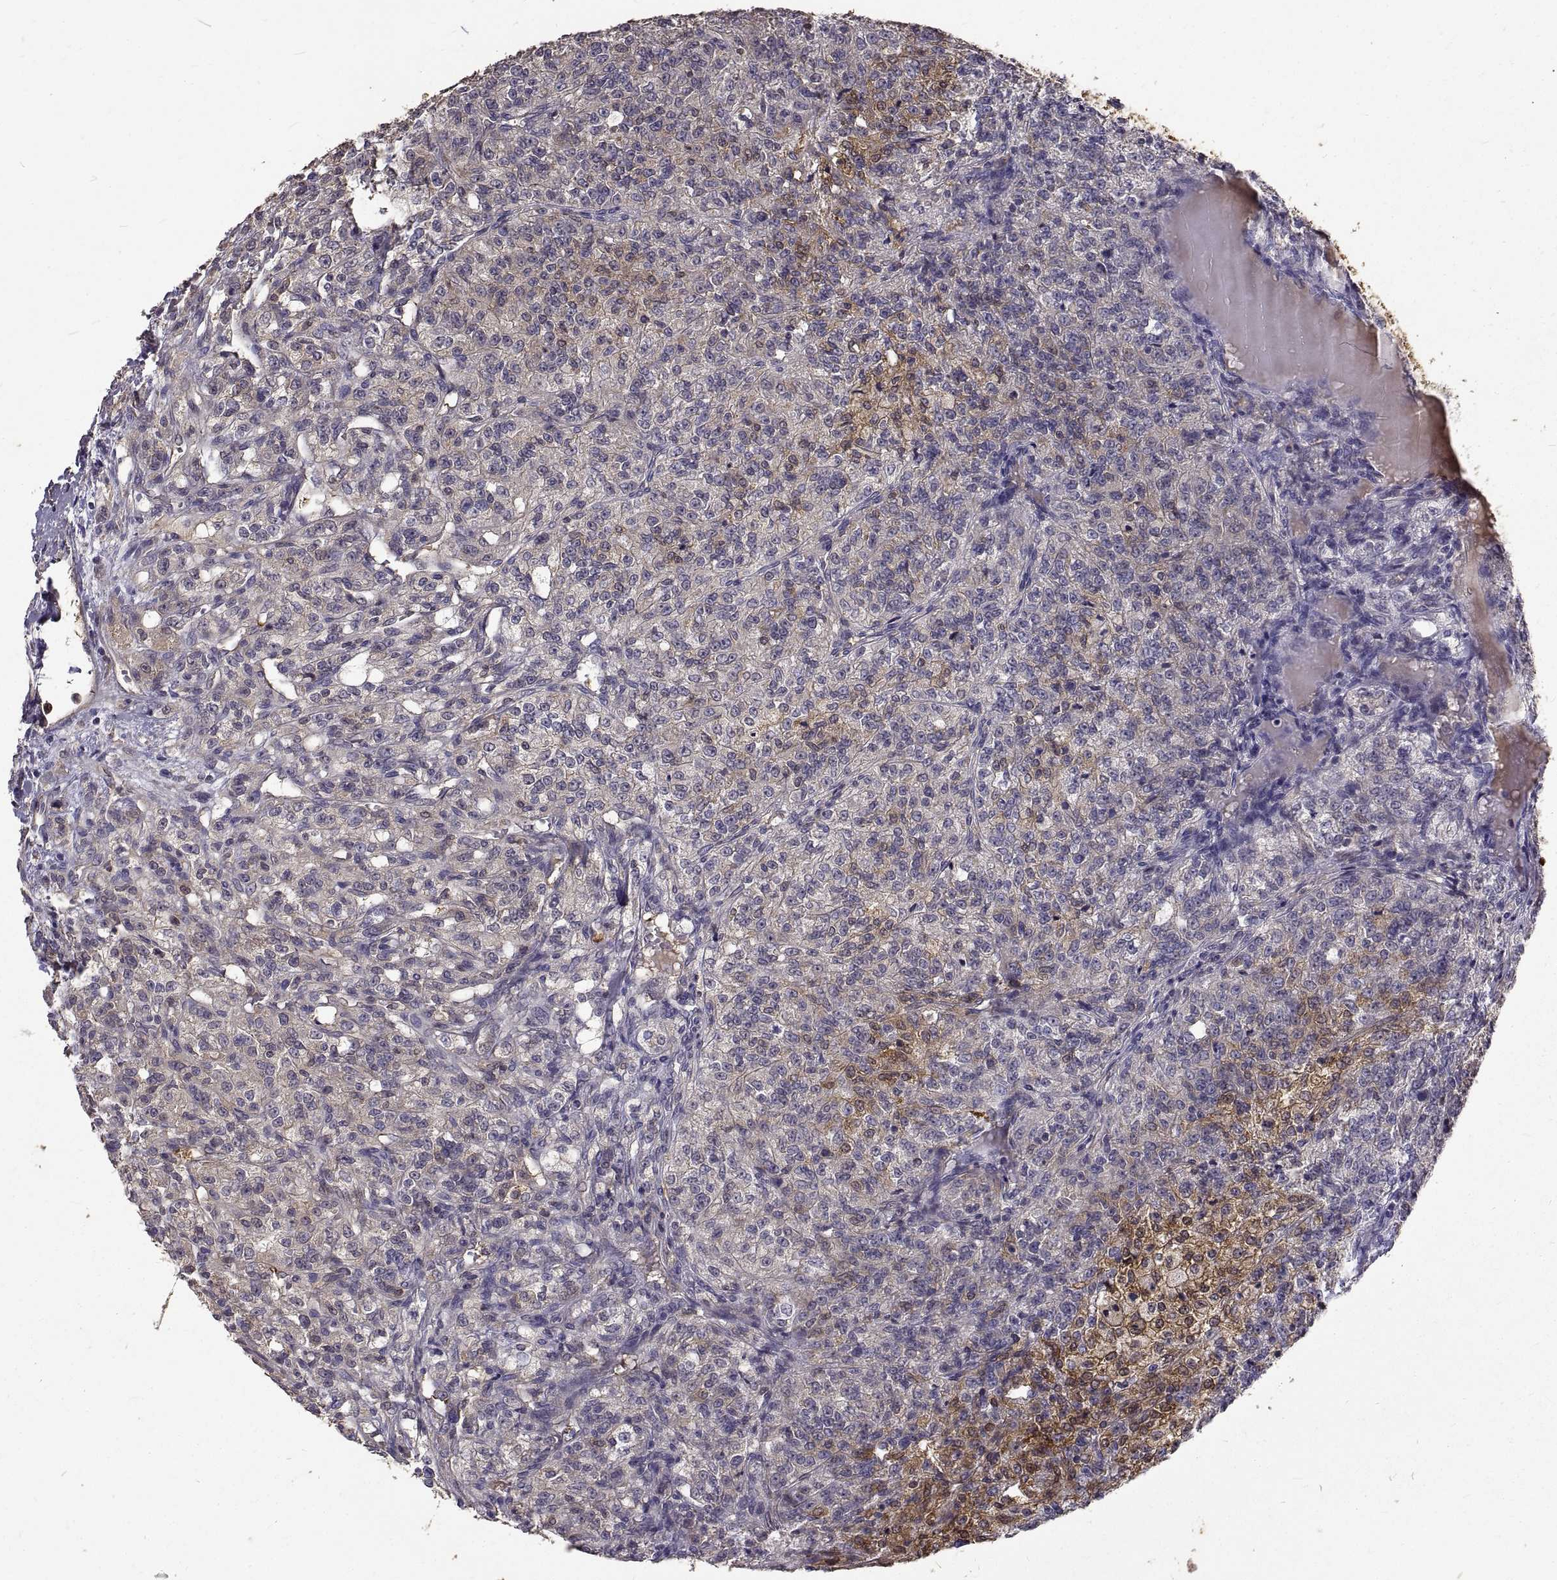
{"staining": {"intensity": "moderate", "quantity": "<25%", "location": "cytoplasmic/membranous,nuclear"}, "tissue": "renal cancer", "cell_type": "Tumor cells", "image_type": "cancer", "snomed": [{"axis": "morphology", "description": "Adenocarcinoma, NOS"}, {"axis": "topography", "description": "Kidney"}], "caption": "Brown immunohistochemical staining in adenocarcinoma (renal) exhibits moderate cytoplasmic/membranous and nuclear staining in about <25% of tumor cells.", "gene": "PEA15", "patient": {"sex": "female", "age": 63}}